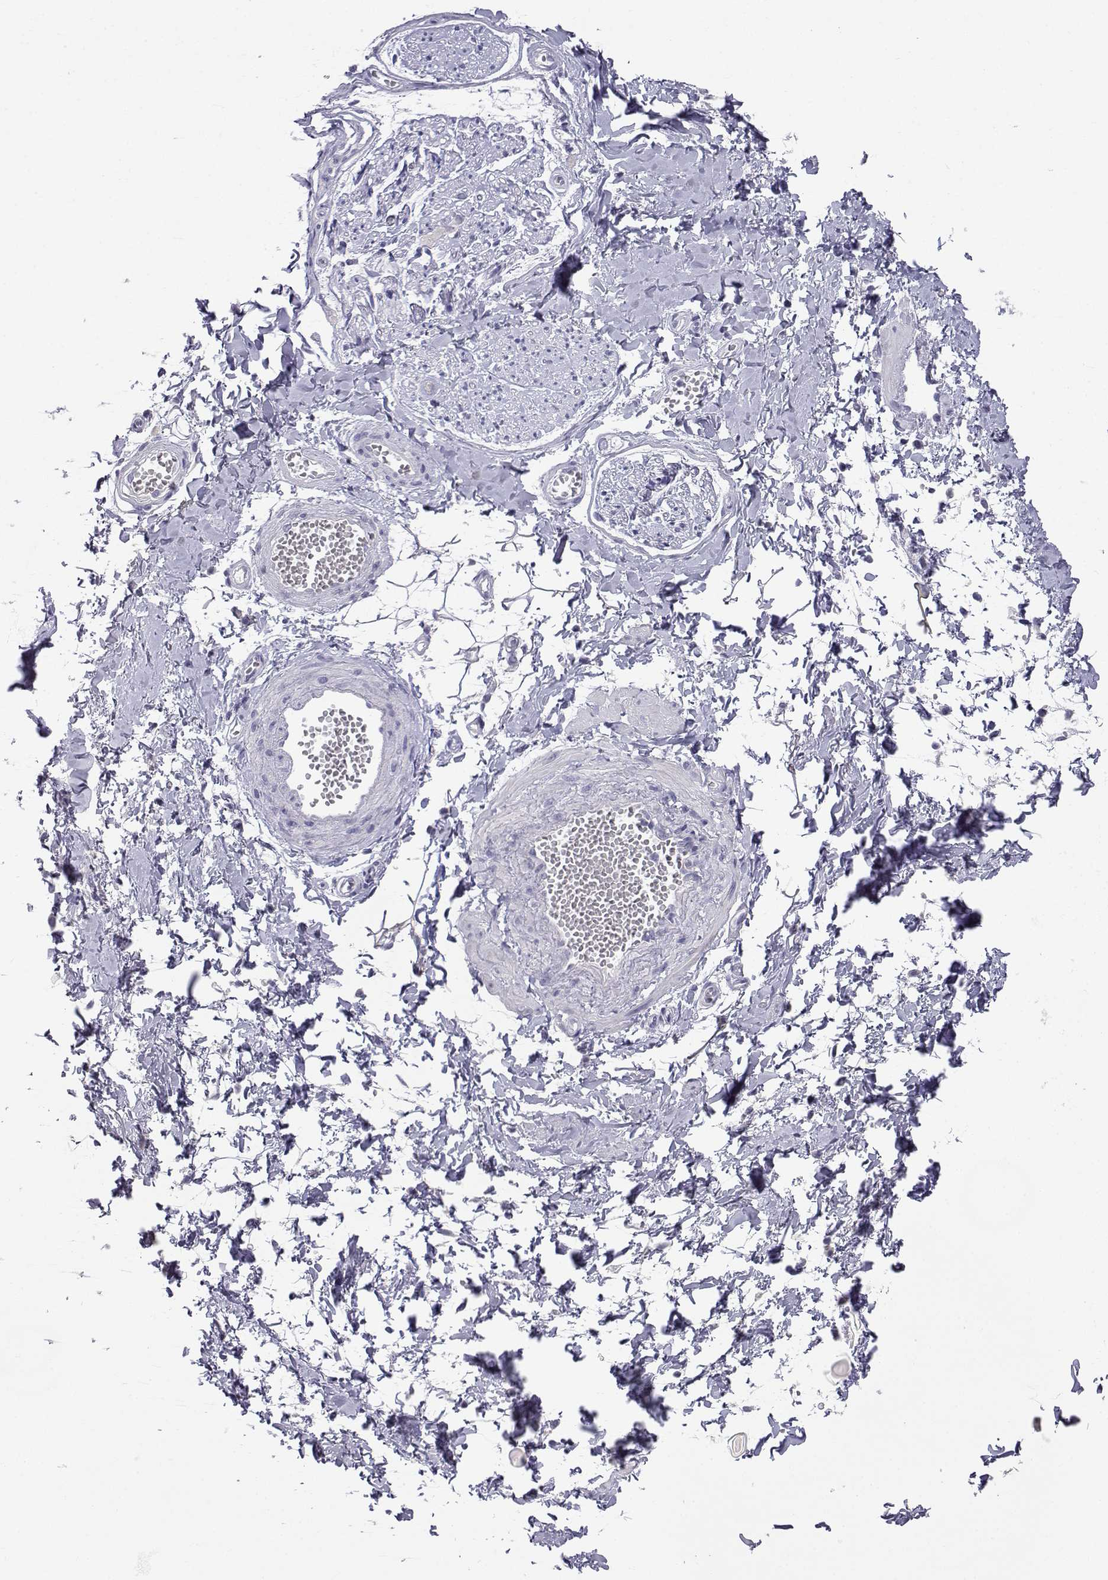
{"staining": {"intensity": "negative", "quantity": "none", "location": "none"}, "tissue": "adipose tissue", "cell_type": "Adipocytes", "image_type": "normal", "snomed": [{"axis": "morphology", "description": "Normal tissue, NOS"}, {"axis": "topography", "description": "Smooth muscle"}, {"axis": "topography", "description": "Peripheral nerve tissue"}], "caption": "Photomicrograph shows no protein staining in adipocytes of normal adipose tissue.", "gene": "SLC6A3", "patient": {"sex": "male", "age": 22}}